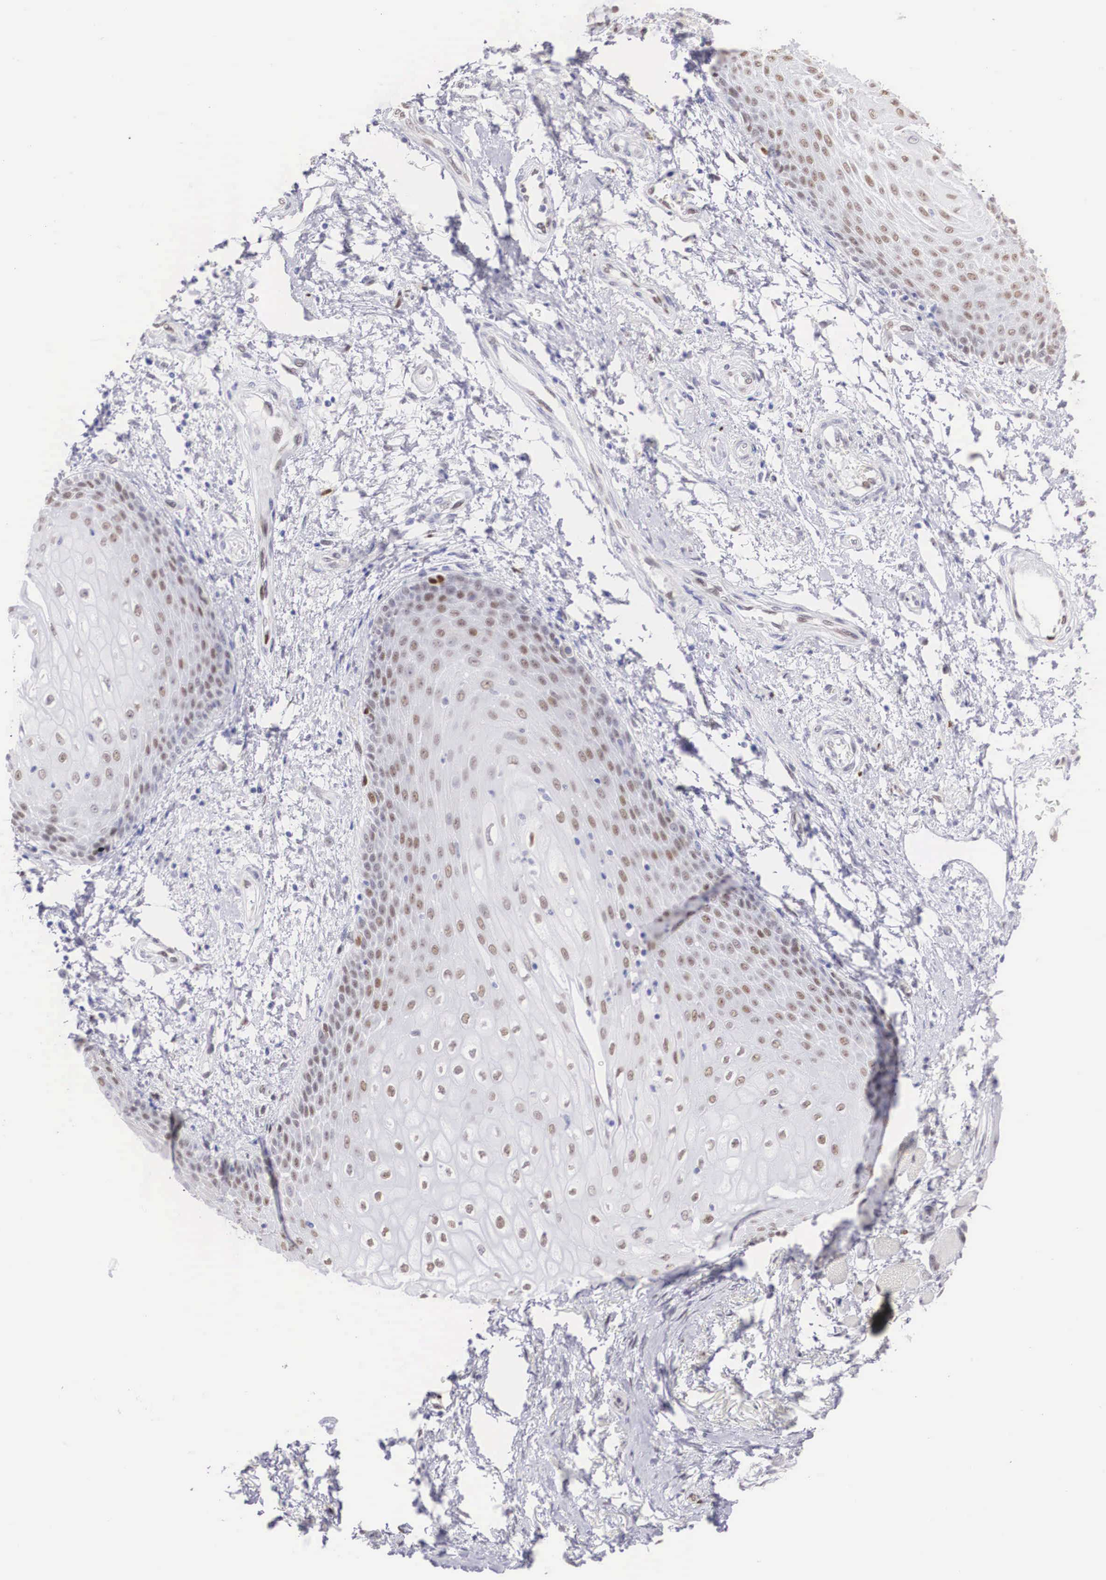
{"staining": {"intensity": "moderate", "quantity": "25%-75%", "location": "nuclear"}, "tissue": "skin", "cell_type": "Epidermal cells", "image_type": "normal", "snomed": [{"axis": "morphology", "description": "Normal tissue, NOS"}, {"axis": "topography", "description": "Anal"}], "caption": "Protein staining of normal skin shows moderate nuclear expression in about 25%-75% of epidermal cells.", "gene": "HMGN5", "patient": {"sex": "female", "age": 46}}